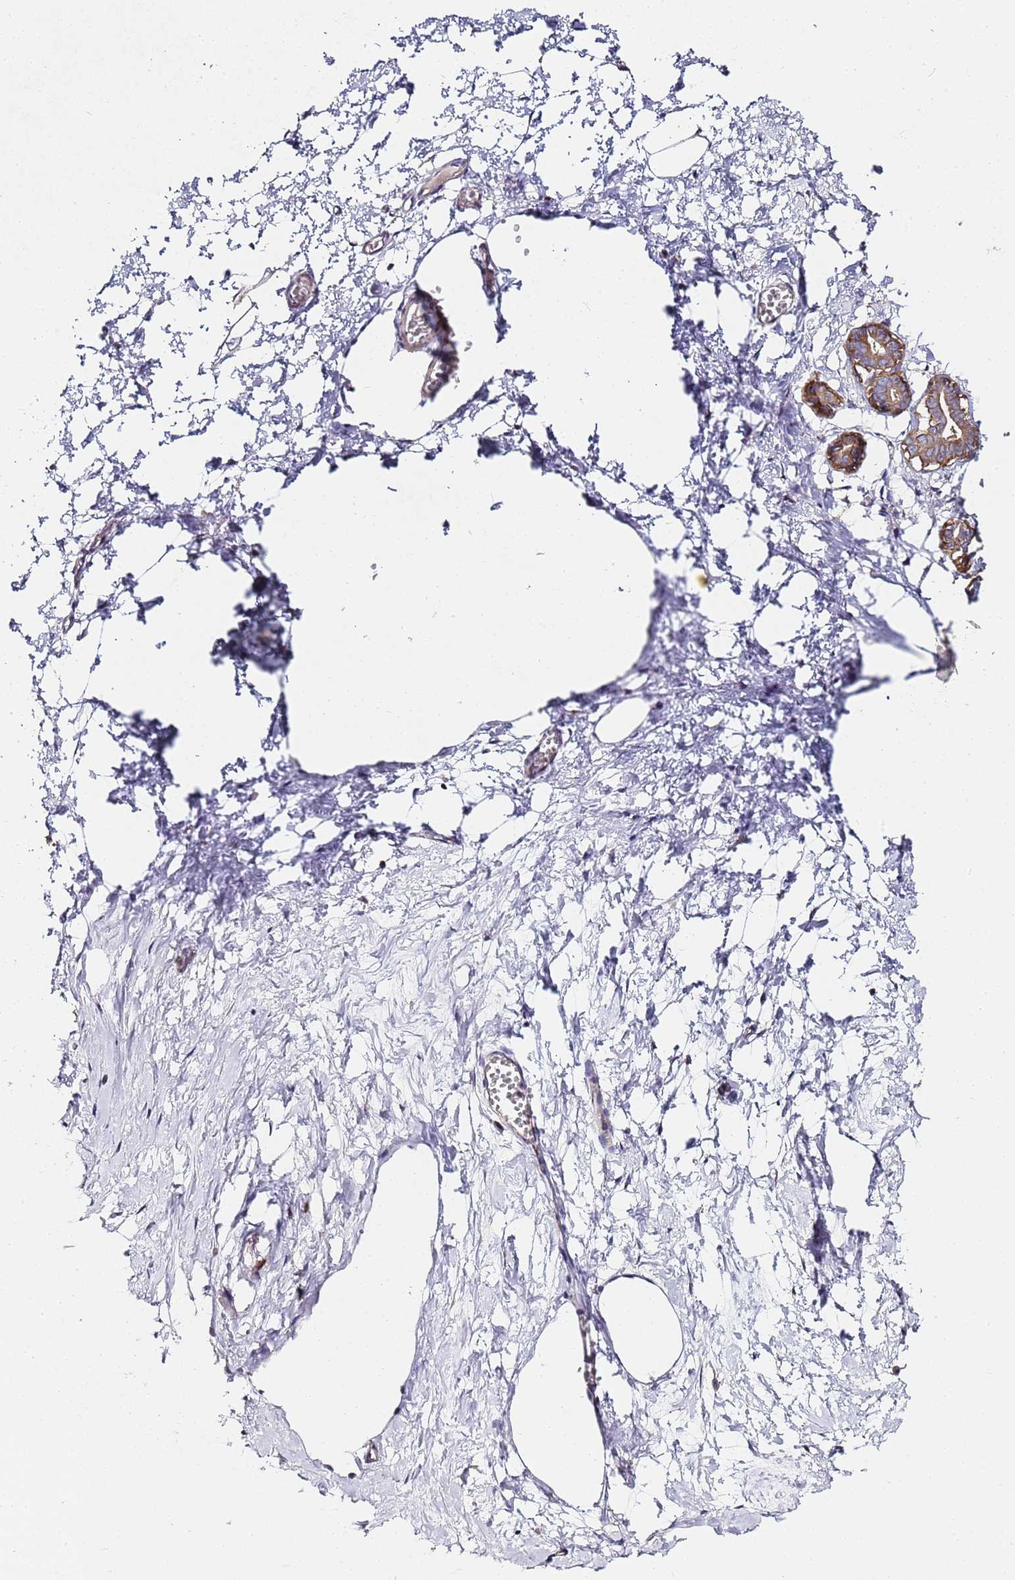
{"staining": {"intensity": "negative", "quantity": "none", "location": "none"}, "tissue": "breast", "cell_type": "Adipocytes", "image_type": "normal", "snomed": [{"axis": "morphology", "description": "Normal tissue, NOS"}, {"axis": "topography", "description": "Breast"}], "caption": "Human breast stained for a protein using immunohistochemistry exhibits no positivity in adipocytes.", "gene": "RPL13A", "patient": {"sex": "female", "age": 27}}